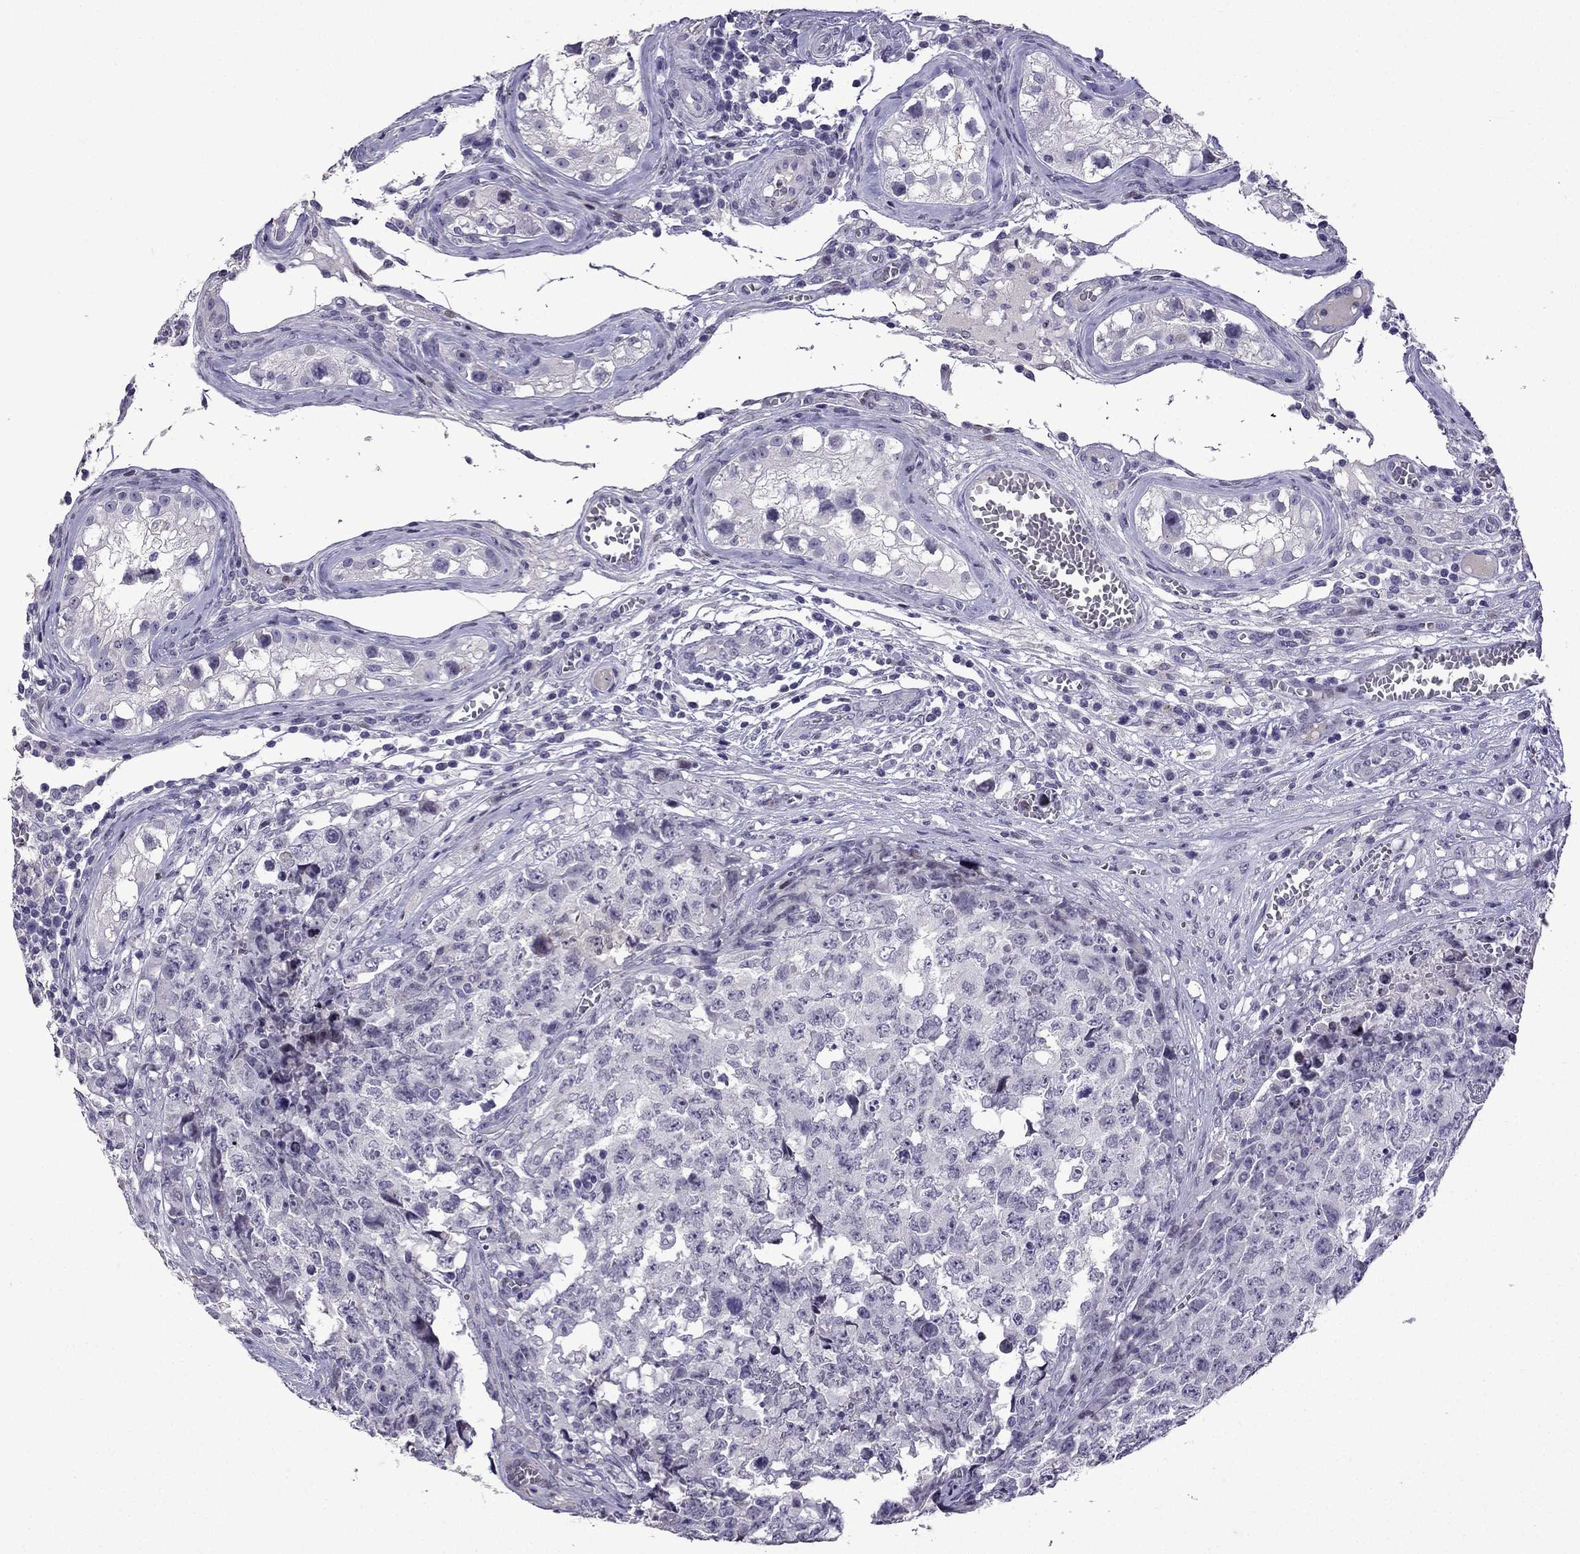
{"staining": {"intensity": "negative", "quantity": "none", "location": "none"}, "tissue": "testis cancer", "cell_type": "Tumor cells", "image_type": "cancer", "snomed": [{"axis": "morphology", "description": "Carcinoma, Embryonal, NOS"}, {"axis": "topography", "description": "Testis"}], "caption": "The immunohistochemistry (IHC) image has no significant expression in tumor cells of embryonal carcinoma (testis) tissue.", "gene": "TTN", "patient": {"sex": "male", "age": 23}}